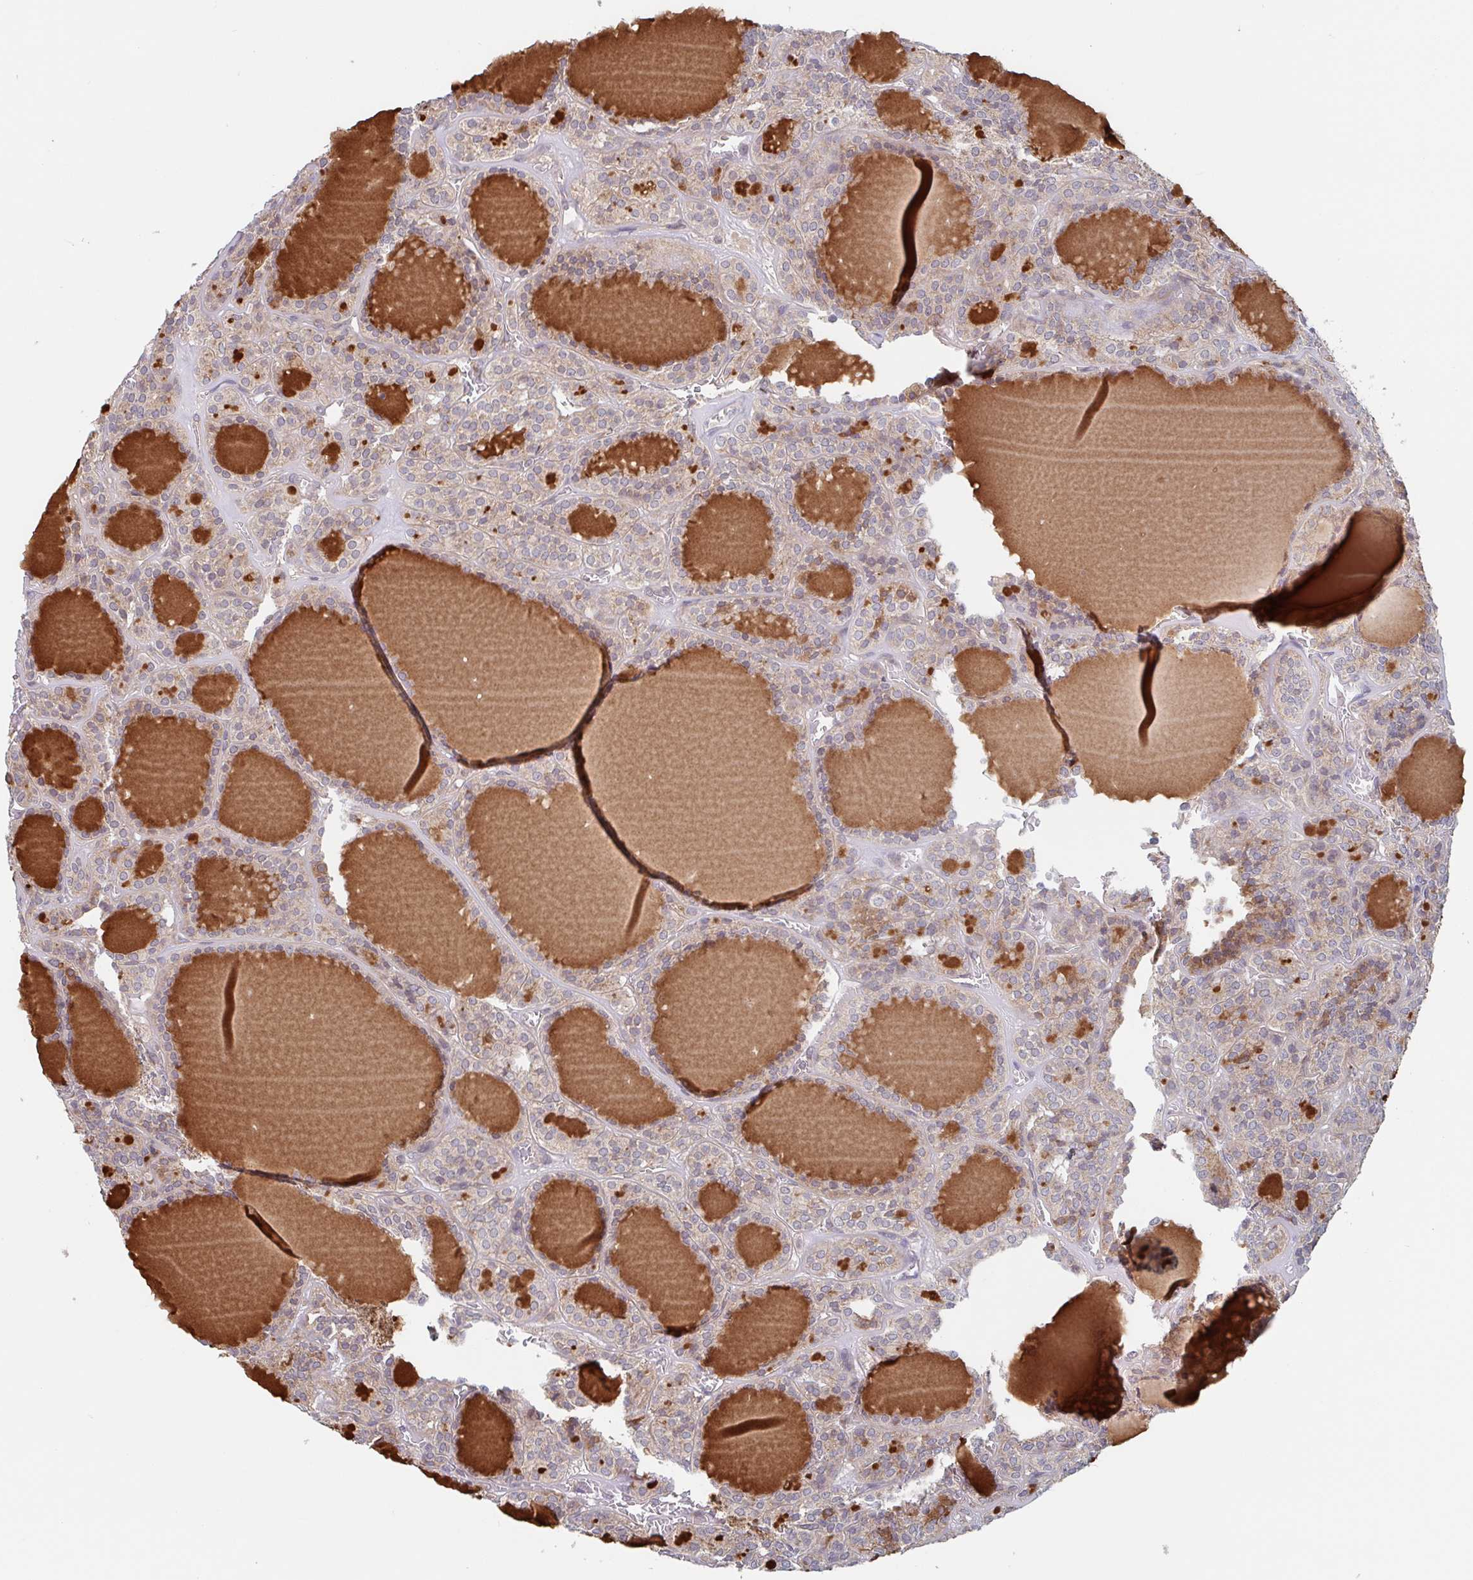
{"staining": {"intensity": "weak", "quantity": "25%-75%", "location": "cytoplasmic/membranous"}, "tissue": "thyroid cancer", "cell_type": "Tumor cells", "image_type": "cancer", "snomed": [{"axis": "morphology", "description": "Follicular adenoma carcinoma, NOS"}, {"axis": "topography", "description": "Thyroid gland"}], "caption": "Immunohistochemical staining of thyroid cancer exhibits weak cytoplasmic/membranous protein positivity in approximately 25%-75% of tumor cells.", "gene": "SURF1", "patient": {"sex": "female", "age": 63}}